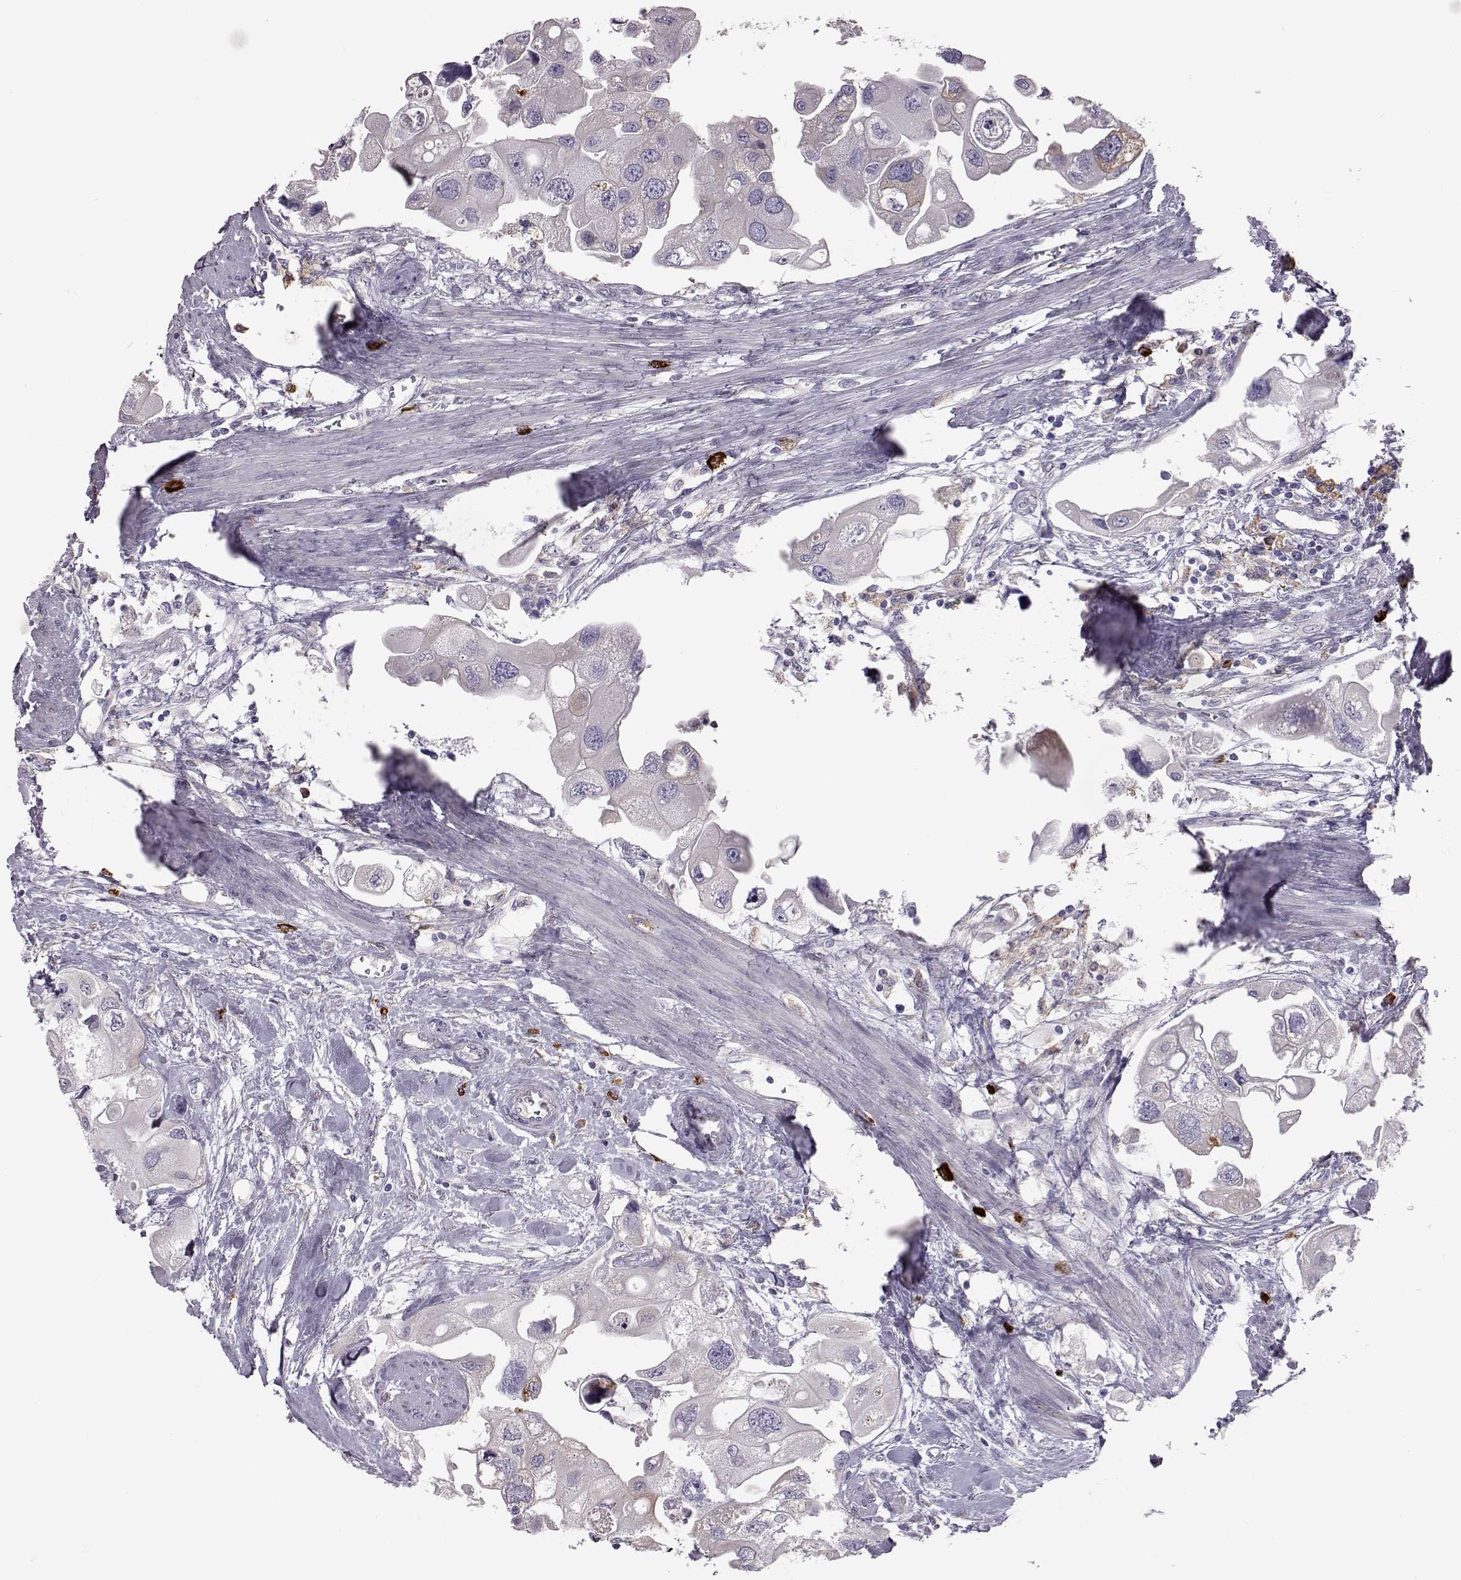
{"staining": {"intensity": "negative", "quantity": "none", "location": "none"}, "tissue": "urothelial cancer", "cell_type": "Tumor cells", "image_type": "cancer", "snomed": [{"axis": "morphology", "description": "Urothelial carcinoma, High grade"}, {"axis": "topography", "description": "Urinary bladder"}], "caption": "Tumor cells are negative for protein expression in human high-grade urothelial carcinoma.", "gene": "ADGRG5", "patient": {"sex": "male", "age": 59}}